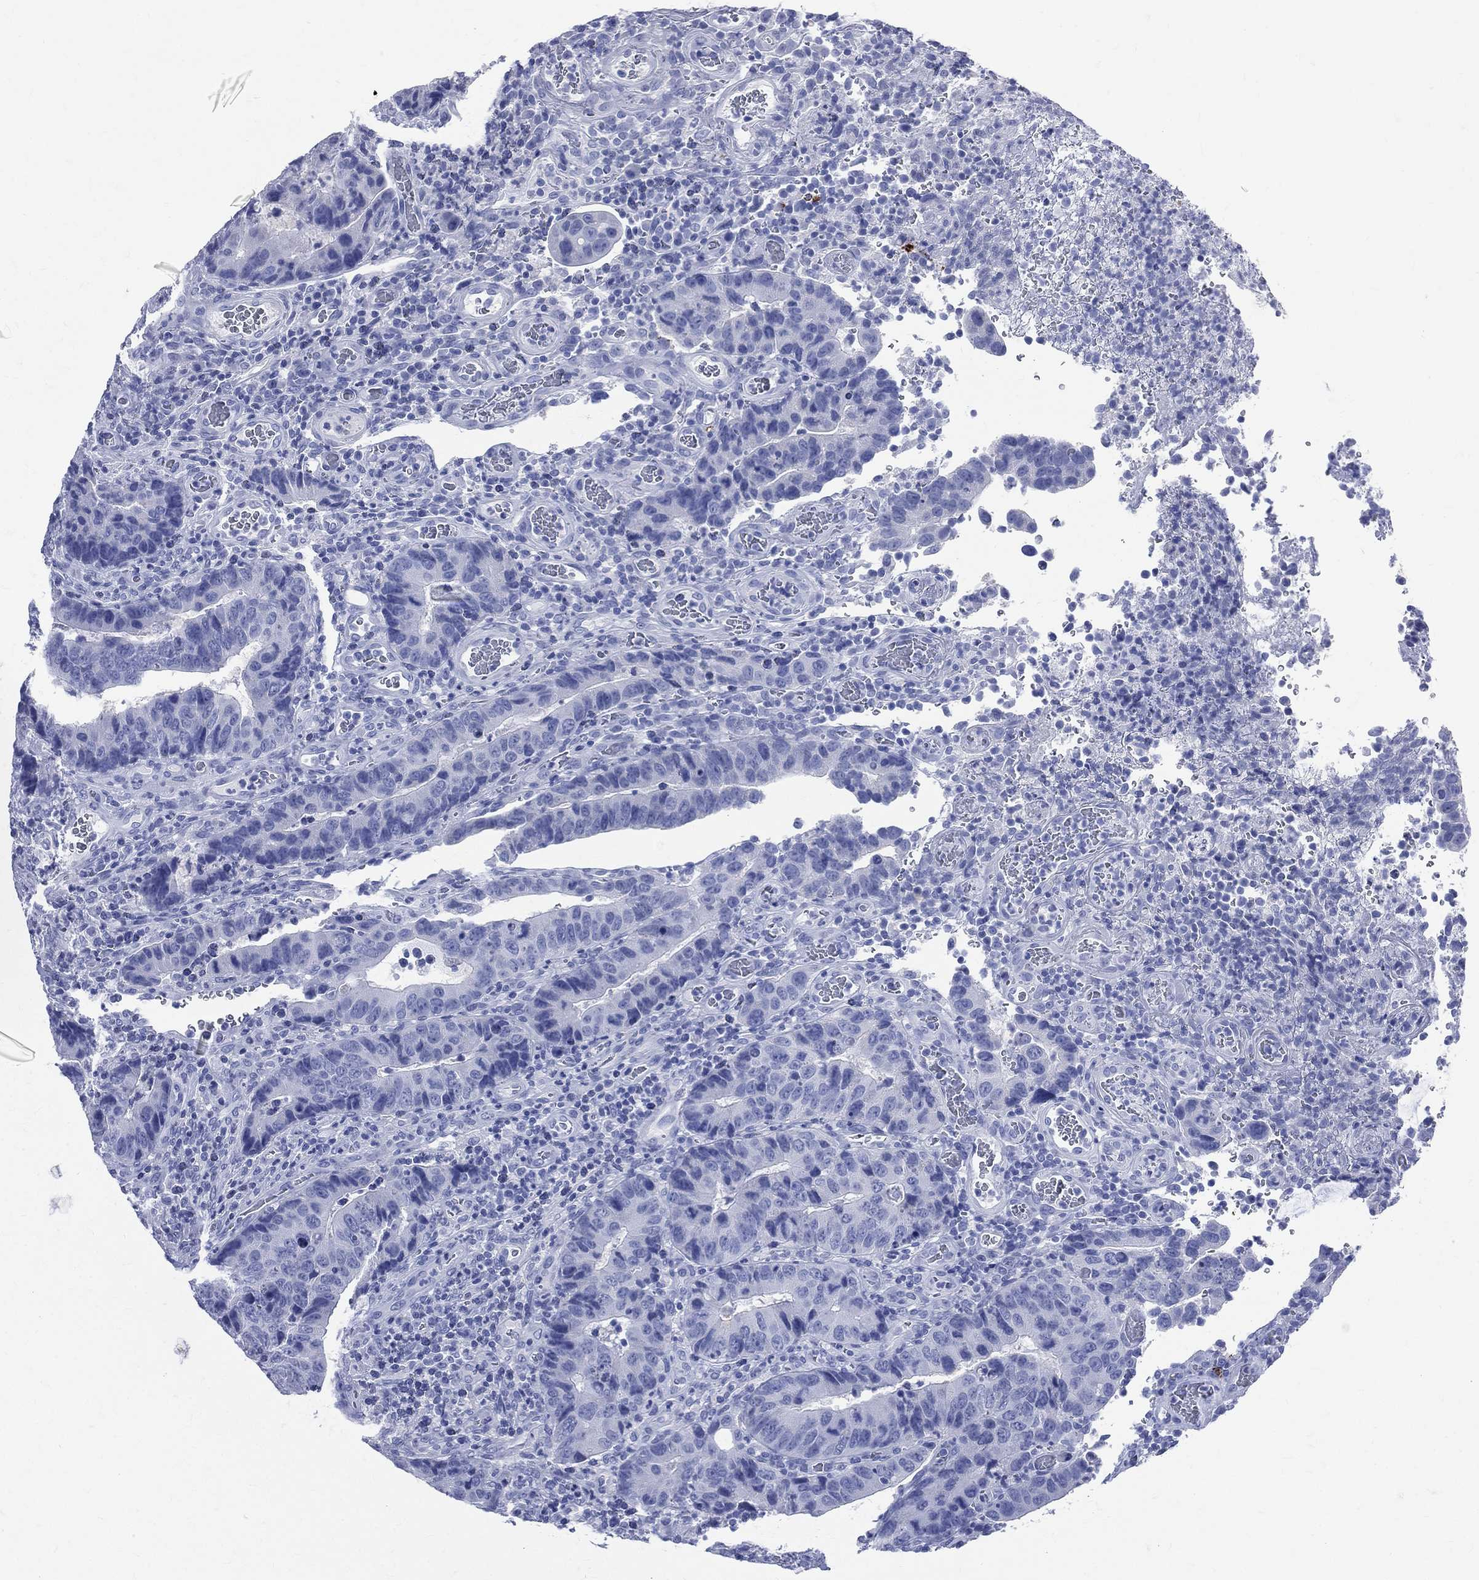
{"staining": {"intensity": "negative", "quantity": "none", "location": "none"}, "tissue": "colorectal cancer", "cell_type": "Tumor cells", "image_type": "cancer", "snomed": [{"axis": "morphology", "description": "Adenocarcinoma, NOS"}, {"axis": "topography", "description": "Colon"}], "caption": "The photomicrograph exhibits no significant positivity in tumor cells of adenocarcinoma (colorectal).", "gene": "SYP", "patient": {"sex": "female", "age": 56}}